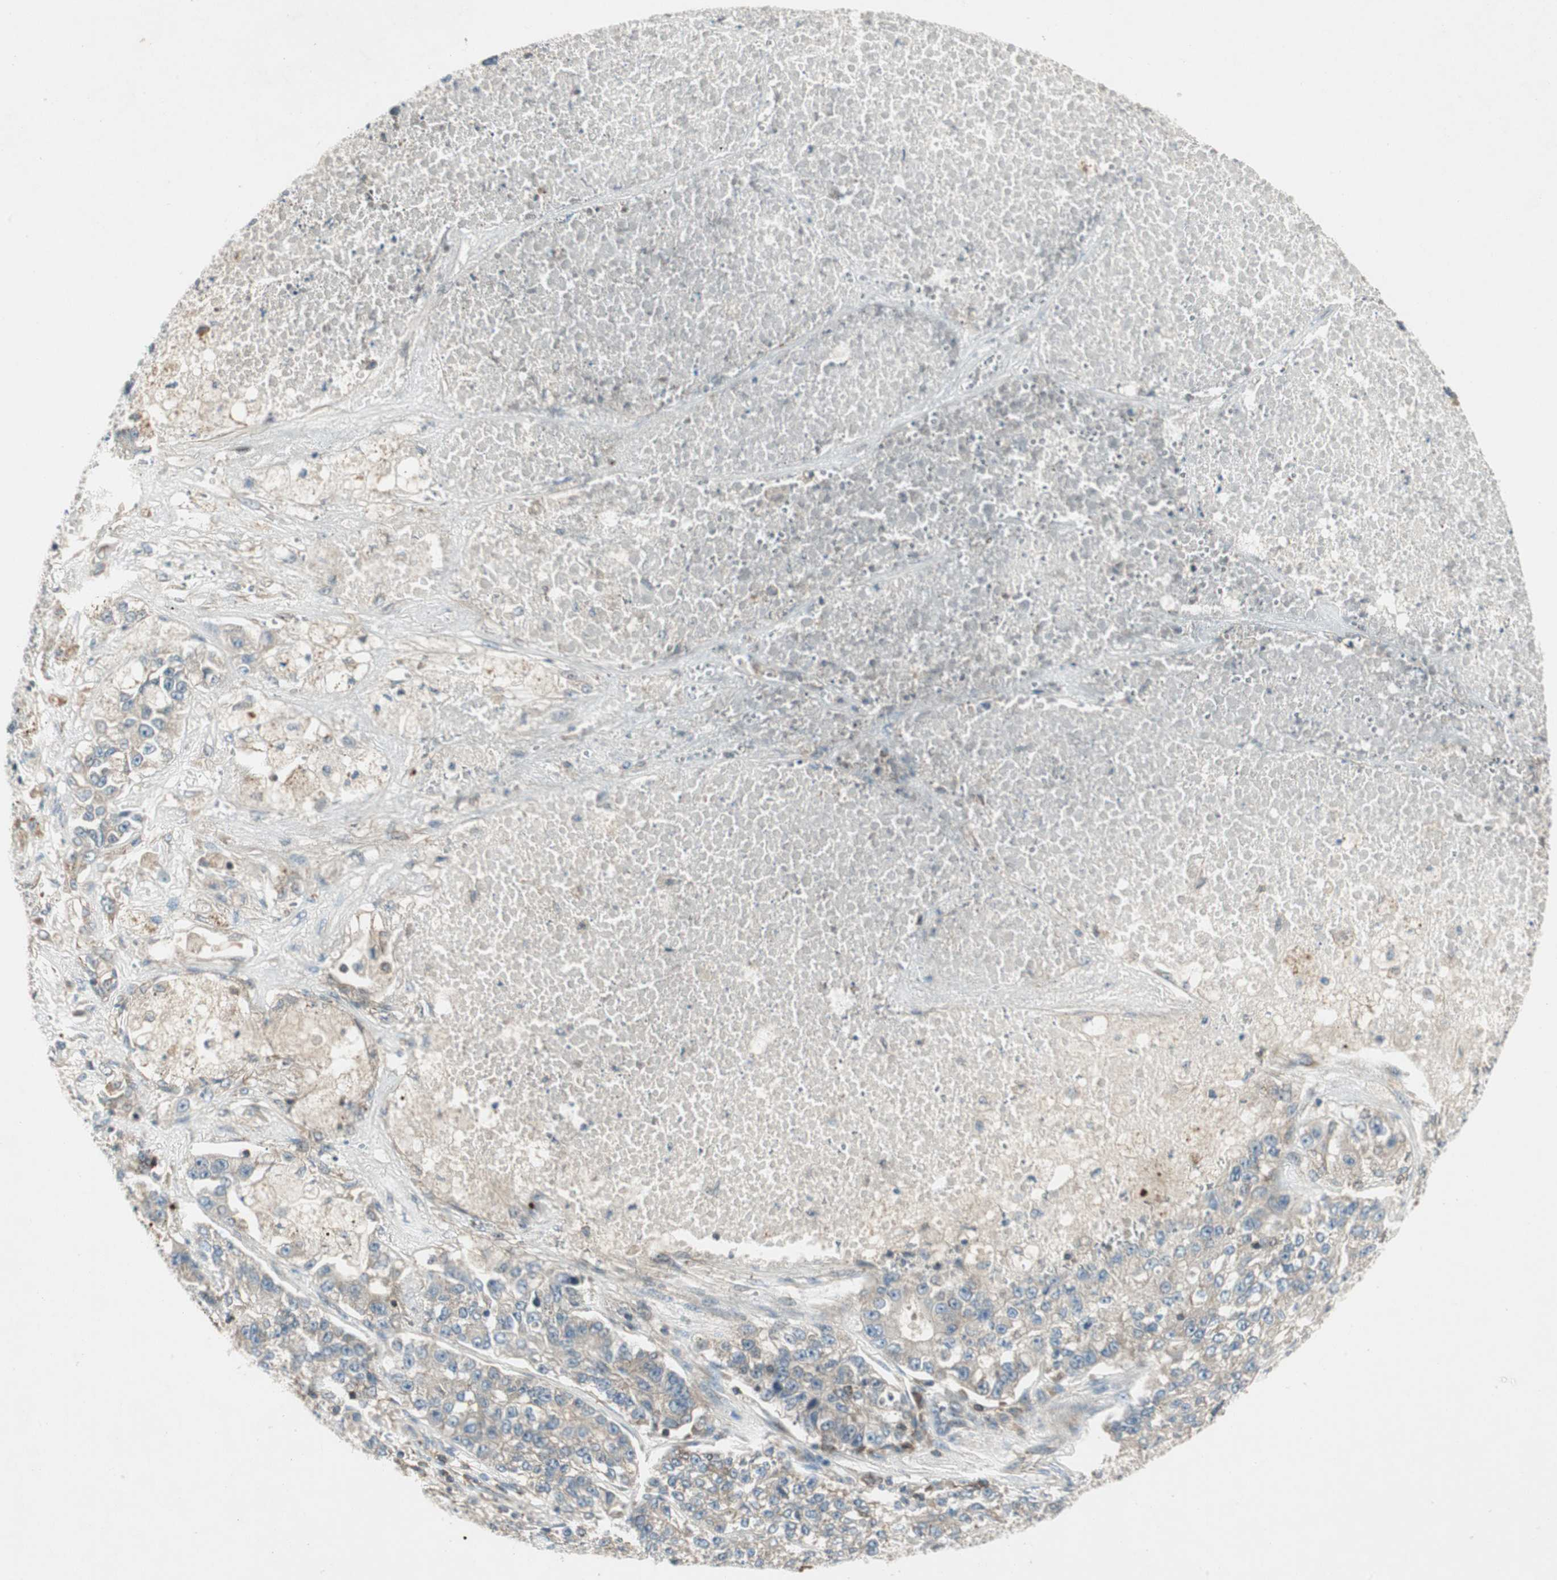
{"staining": {"intensity": "weak", "quantity": ">75%", "location": "cytoplasmic/membranous"}, "tissue": "lung cancer", "cell_type": "Tumor cells", "image_type": "cancer", "snomed": [{"axis": "morphology", "description": "Adenocarcinoma, NOS"}, {"axis": "topography", "description": "Lung"}], "caption": "Tumor cells reveal low levels of weak cytoplasmic/membranous staining in about >75% of cells in human lung cancer (adenocarcinoma). Nuclei are stained in blue.", "gene": "CHADL", "patient": {"sex": "male", "age": 49}}